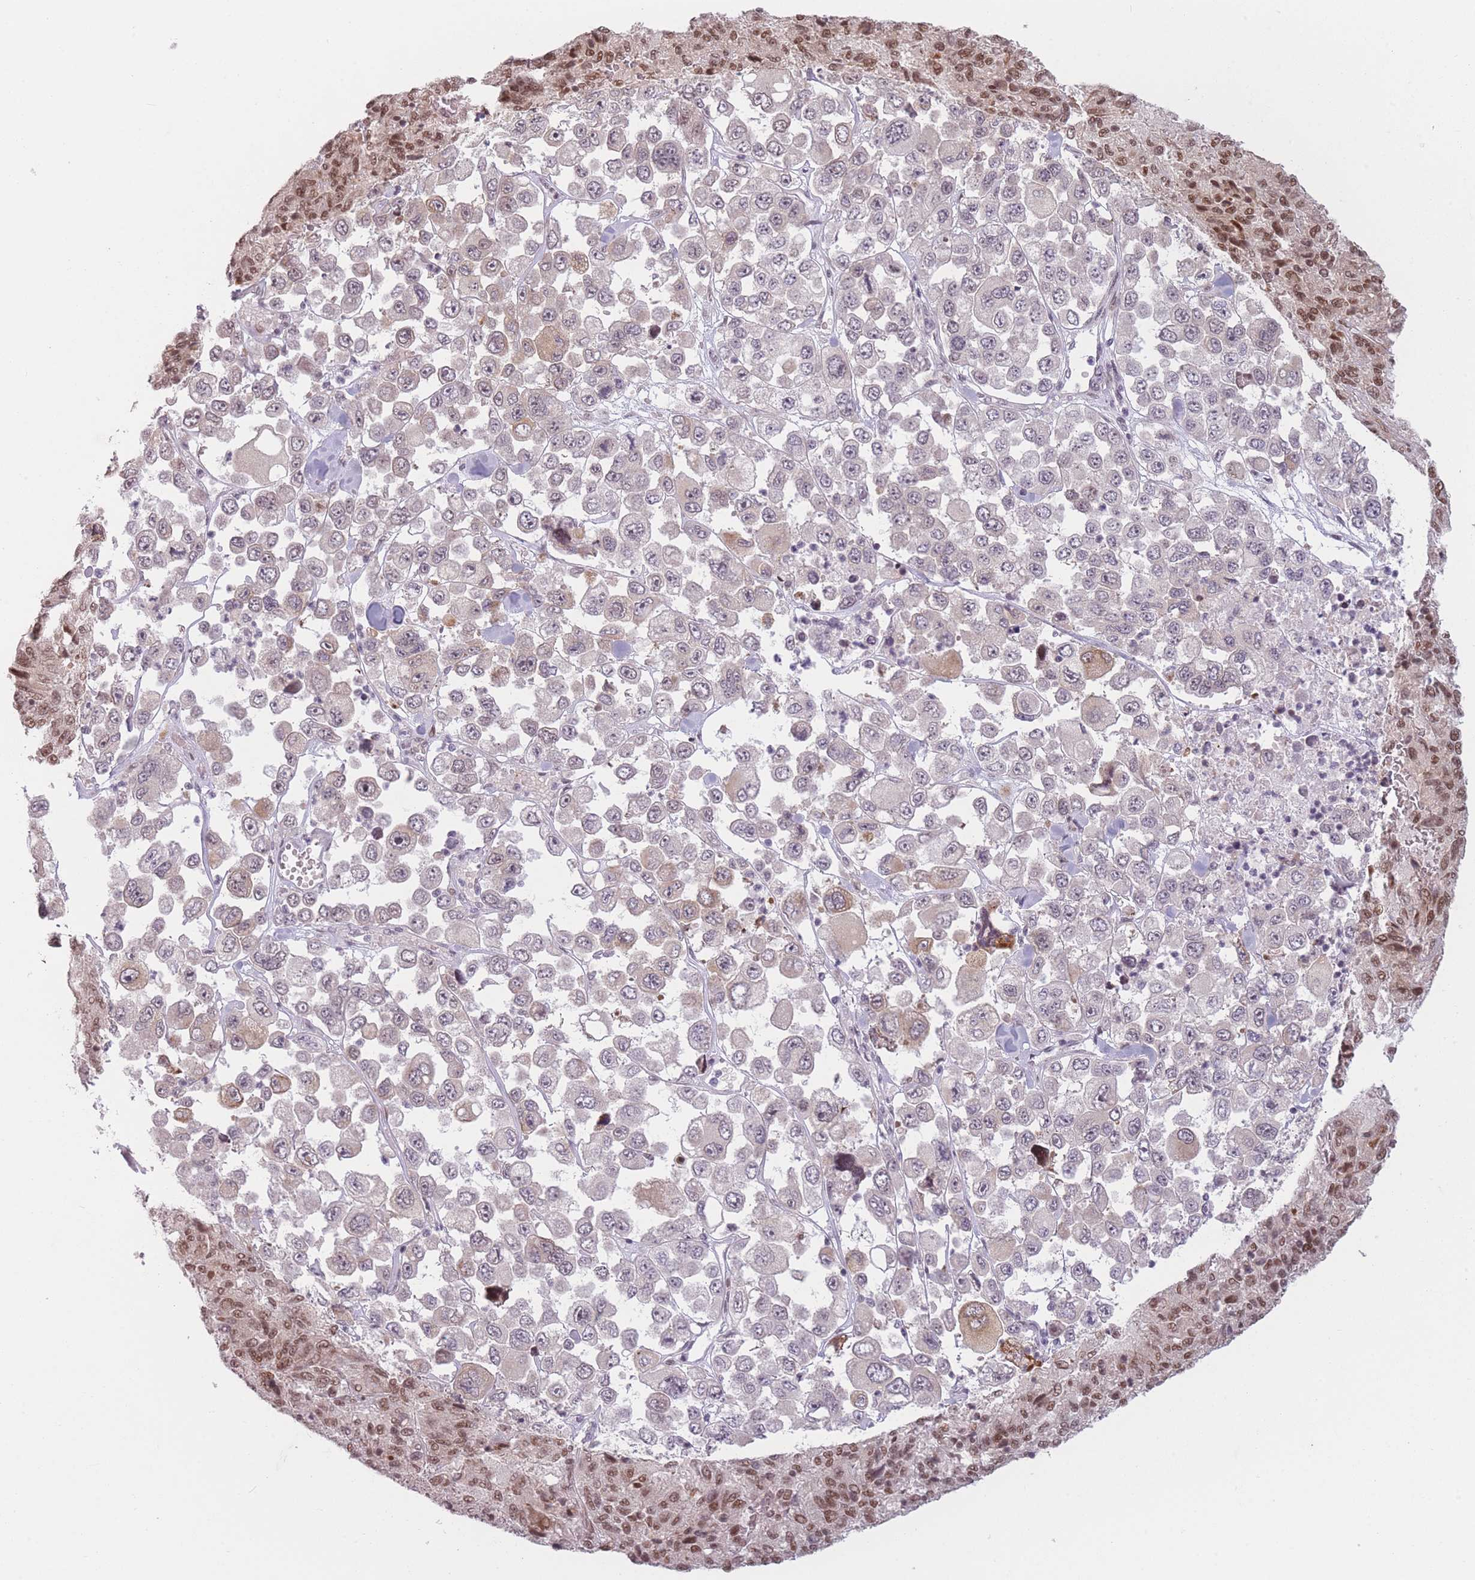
{"staining": {"intensity": "negative", "quantity": "none", "location": "none"}, "tissue": "melanoma", "cell_type": "Tumor cells", "image_type": "cancer", "snomed": [{"axis": "morphology", "description": "Malignant melanoma, Metastatic site"}, {"axis": "topography", "description": "Lymph node"}], "caption": "This is an immunohistochemistry (IHC) image of melanoma. There is no staining in tumor cells.", "gene": "SUPT6H", "patient": {"sex": "female", "age": 54}}